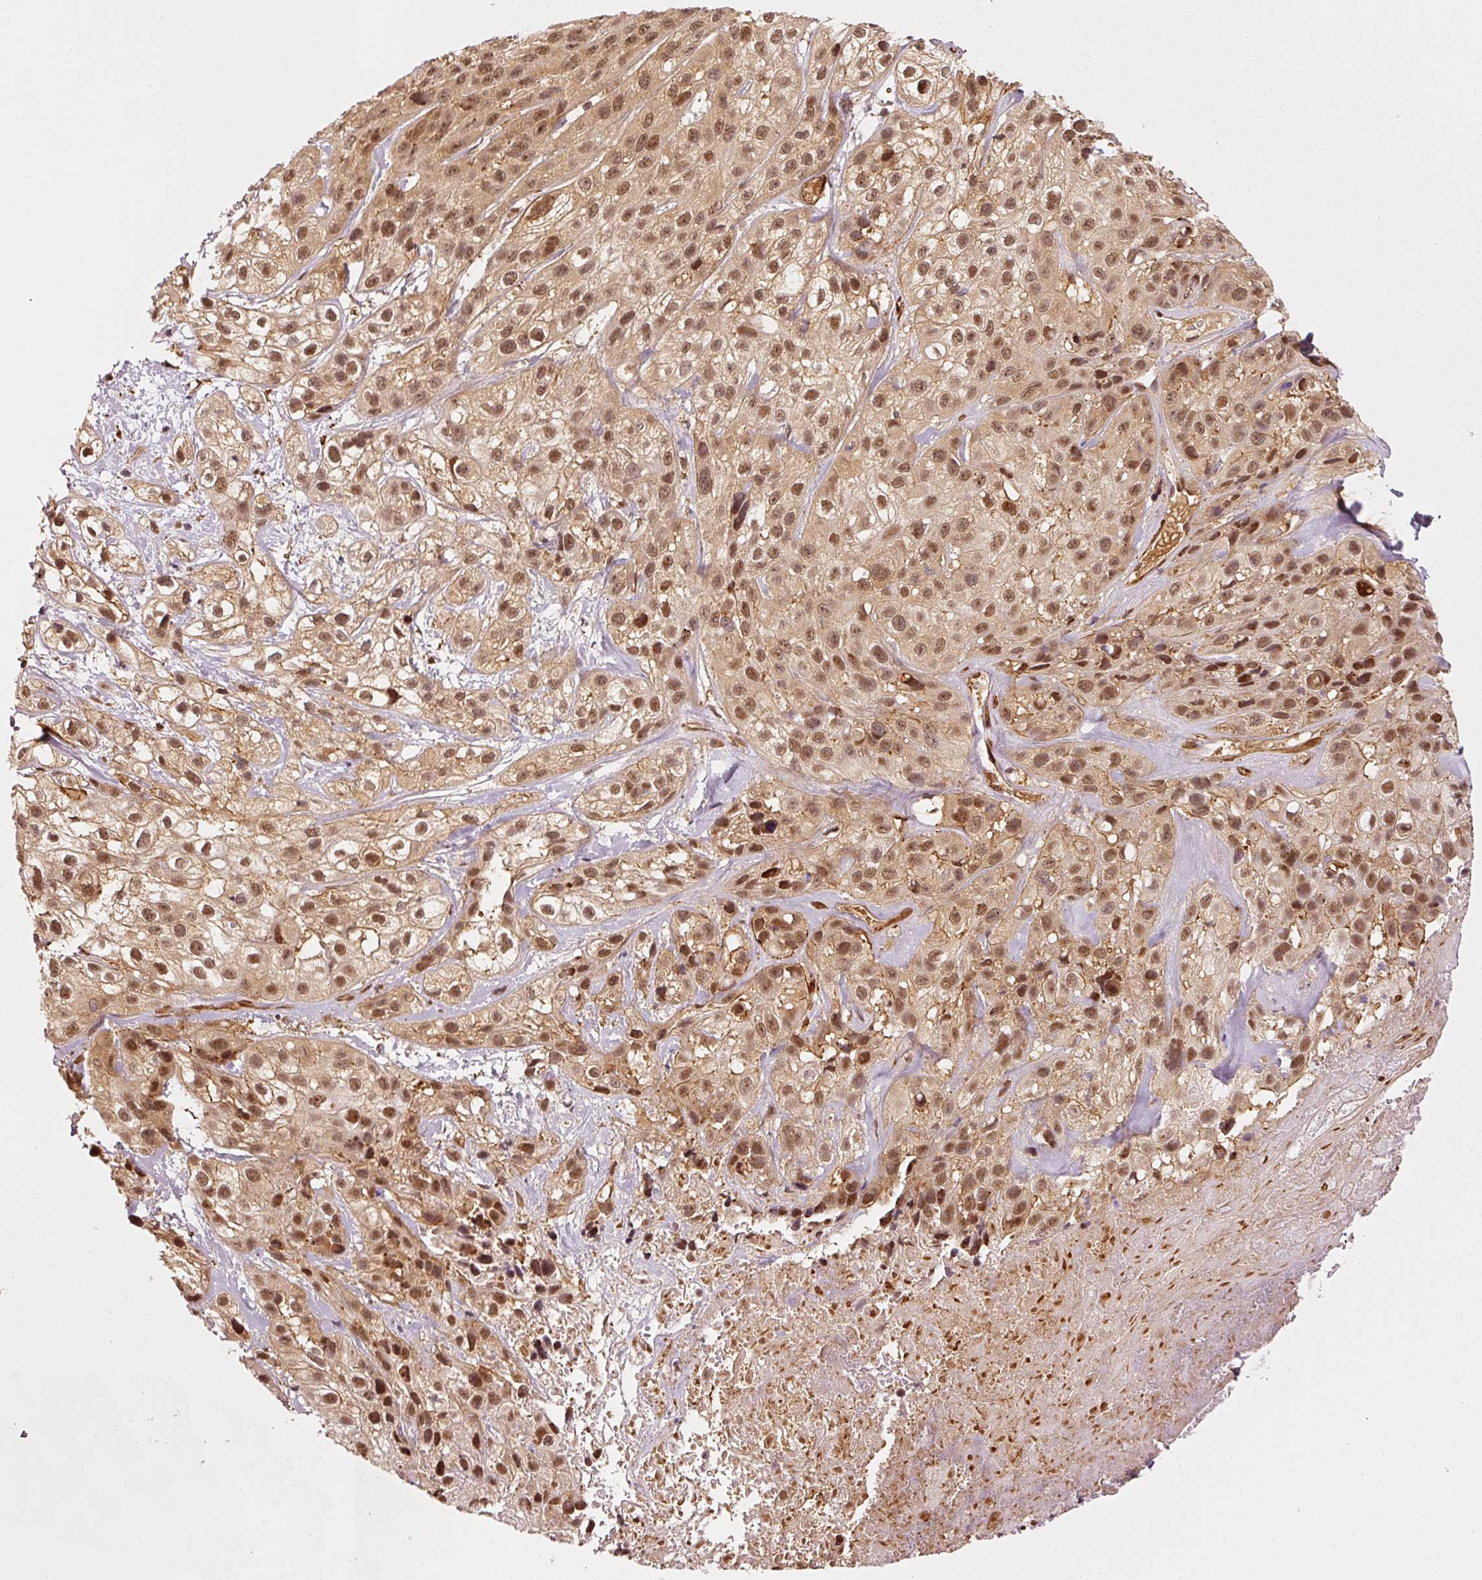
{"staining": {"intensity": "moderate", "quantity": ">75%", "location": "cytoplasmic/membranous,nuclear"}, "tissue": "skin cancer", "cell_type": "Tumor cells", "image_type": "cancer", "snomed": [{"axis": "morphology", "description": "Squamous cell carcinoma, NOS"}, {"axis": "topography", "description": "Skin"}], "caption": "A medium amount of moderate cytoplasmic/membranous and nuclear positivity is appreciated in approximately >75% of tumor cells in skin squamous cell carcinoma tissue. (DAB = brown stain, brightfield microscopy at high magnification).", "gene": "PSMD1", "patient": {"sex": "male", "age": 82}}